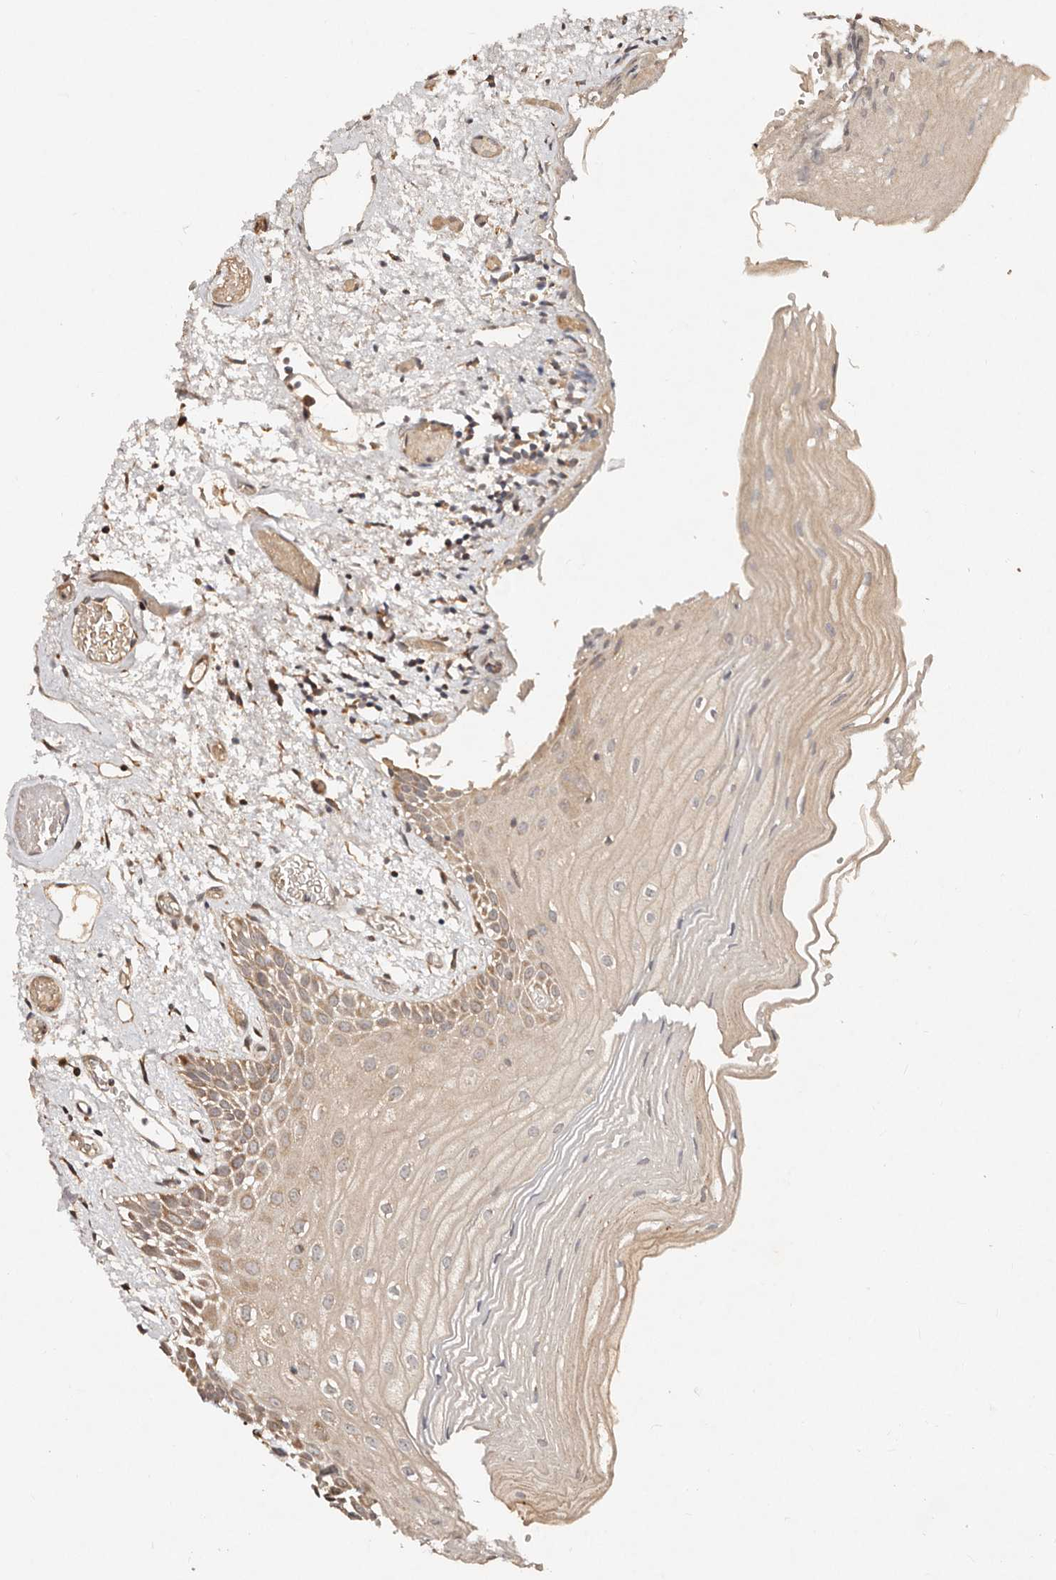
{"staining": {"intensity": "moderate", "quantity": ">75%", "location": "cytoplasmic/membranous"}, "tissue": "oral mucosa", "cell_type": "Squamous epithelial cells", "image_type": "normal", "snomed": [{"axis": "morphology", "description": "Normal tissue, NOS"}, {"axis": "topography", "description": "Oral tissue"}], "caption": "Immunohistochemical staining of benign human oral mucosa reveals >75% levels of moderate cytoplasmic/membranous protein expression in about >75% of squamous epithelial cells.", "gene": "DENND11", "patient": {"sex": "male", "age": 52}}